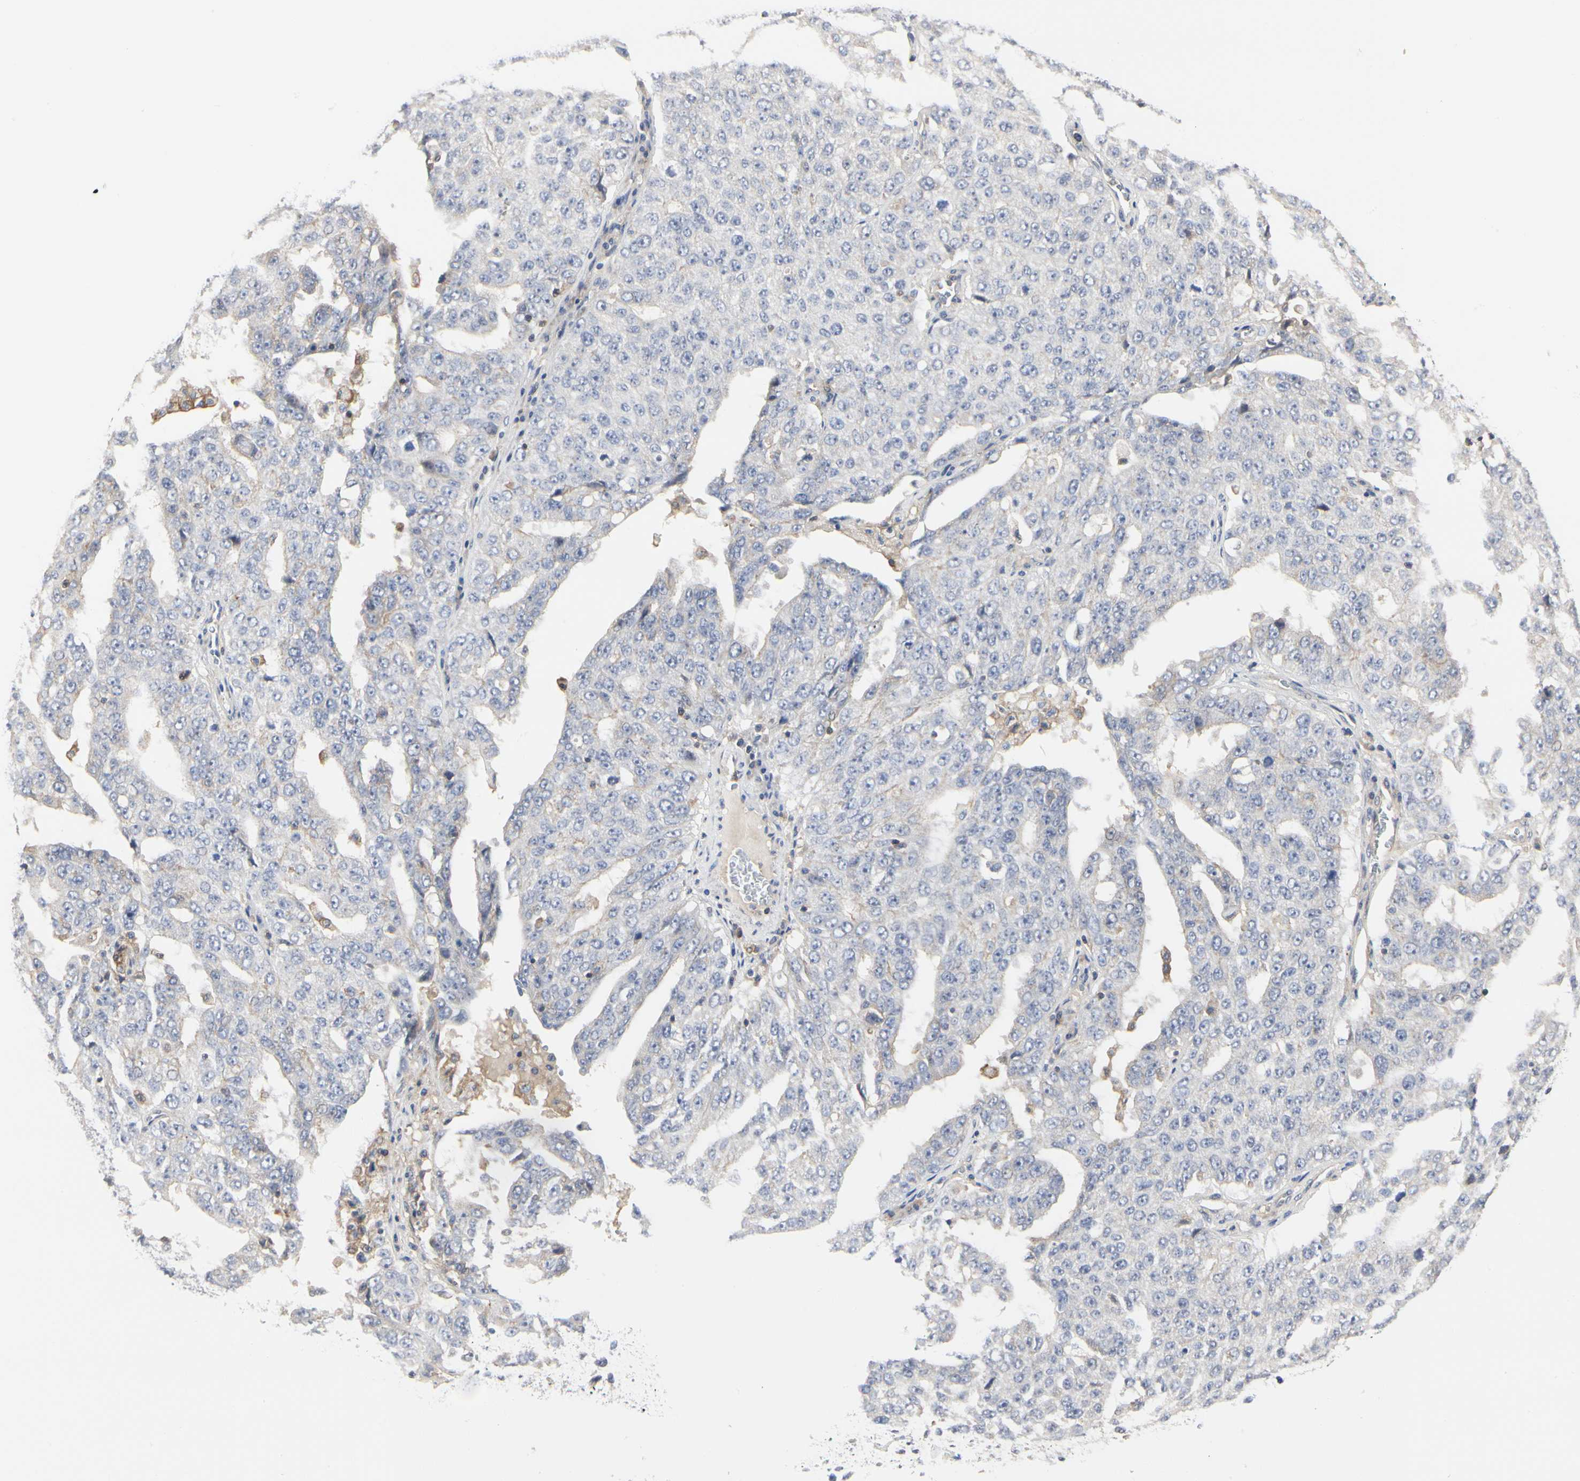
{"staining": {"intensity": "negative", "quantity": "none", "location": "none"}, "tissue": "ovarian cancer", "cell_type": "Tumor cells", "image_type": "cancer", "snomed": [{"axis": "morphology", "description": "Carcinoma, endometroid"}, {"axis": "topography", "description": "Ovary"}], "caption": "IHC of endometroid carcinoma (ovarian) reveals no positivity in tumor cells.", "gene": "SHANK2", "patient": {"sex": "female", "age": 62}}